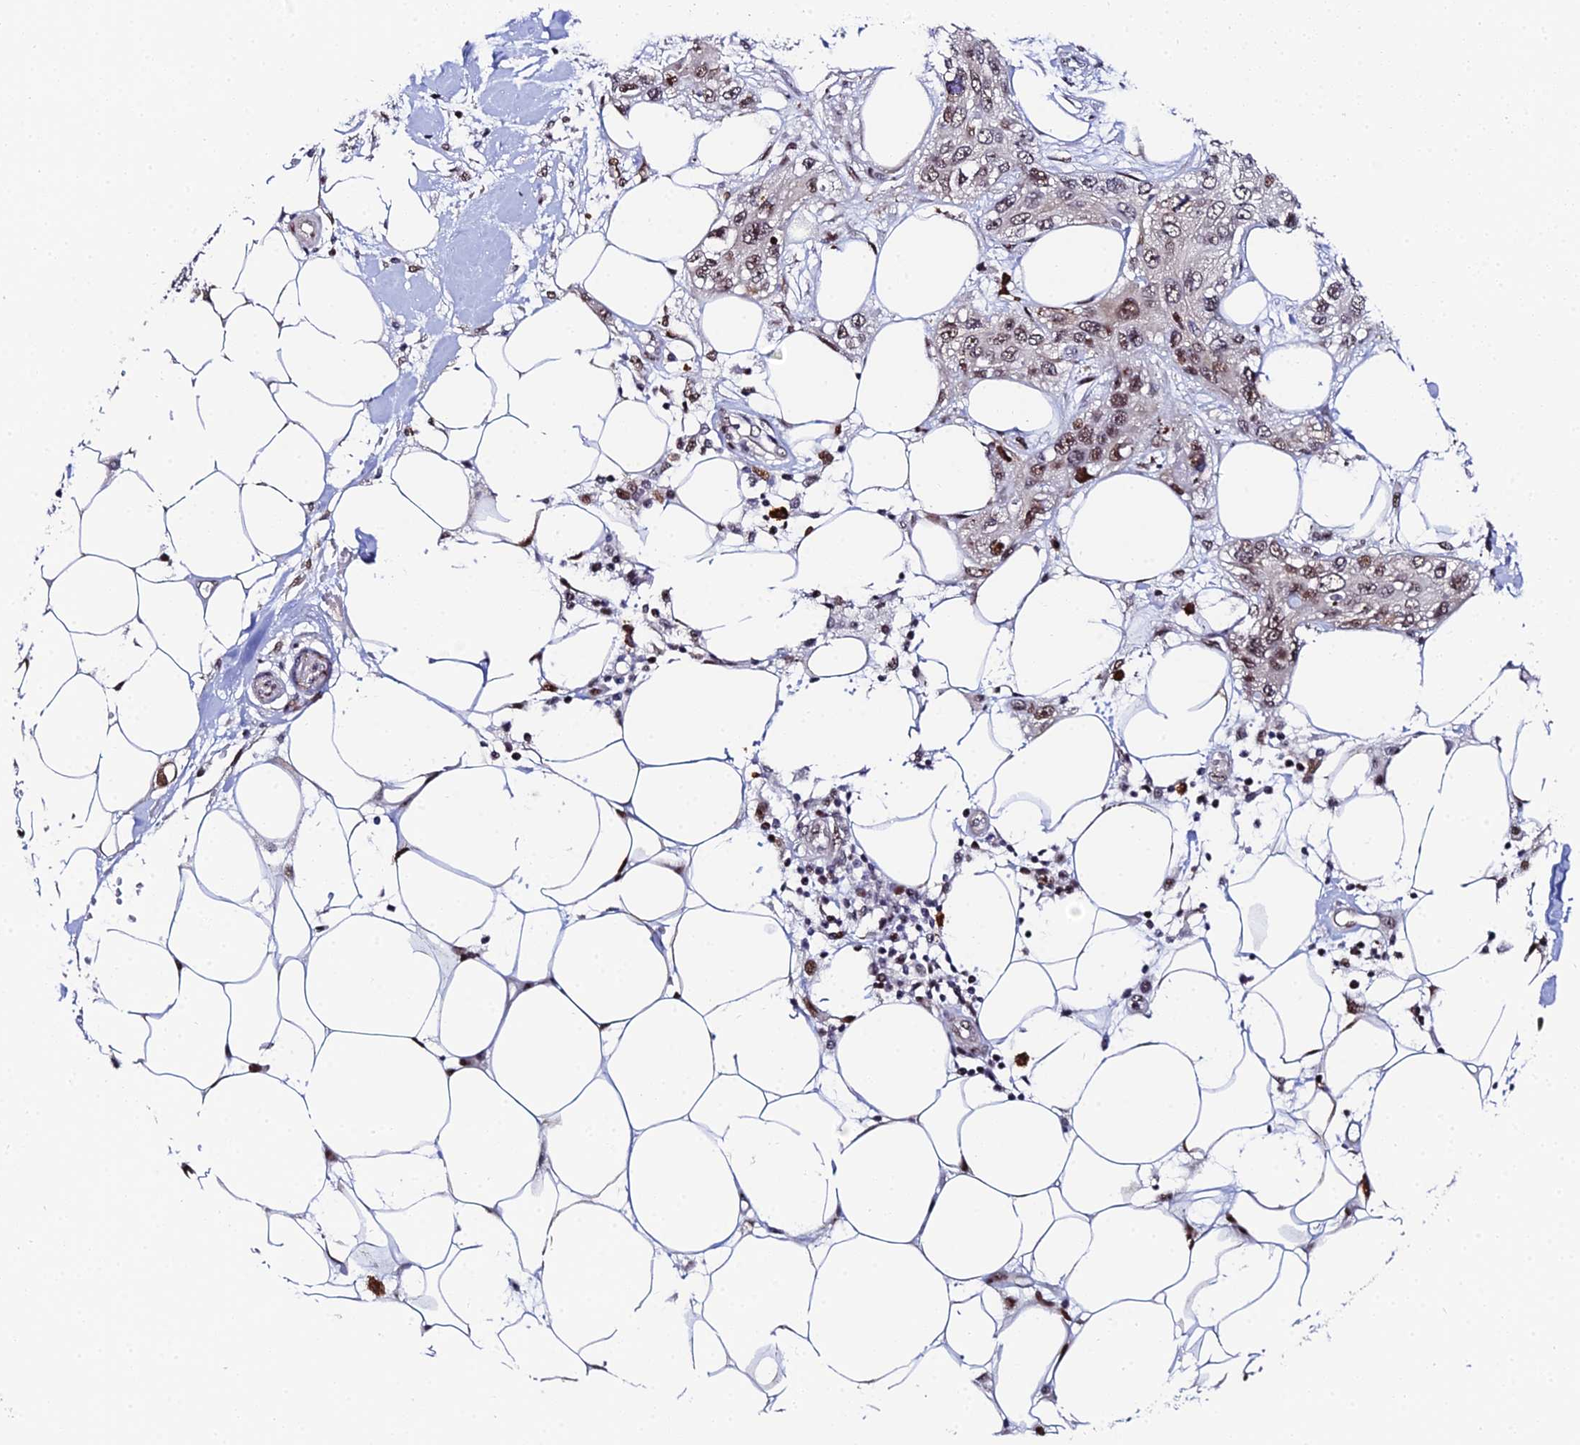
{"staining": {"intensity": "moderate", "quantity": ">75%", "location": "nuclear"}, "tissue": "skin cancer", "cell_type": "Tumor cells", "image_type": "cancer", "snomed": [{"axis": "morphology", "description": "Normal tissue, NOS"}, {"axis": "morphology", "description": "Squamous cell carcinoma, NOS"}, {"axis": "topography", "description": "Skin"}], "caption": "Brown immunohistochemical staining in human skin cancer displays moderate nuclear expression in approximately >75% of tumor cells. (DAB (3,3'-diaminobenzidine) IHC with brightfield microscopy, high magnification).", "gene": "TIFA", "patient": {"sex": "male", "age": 72}}